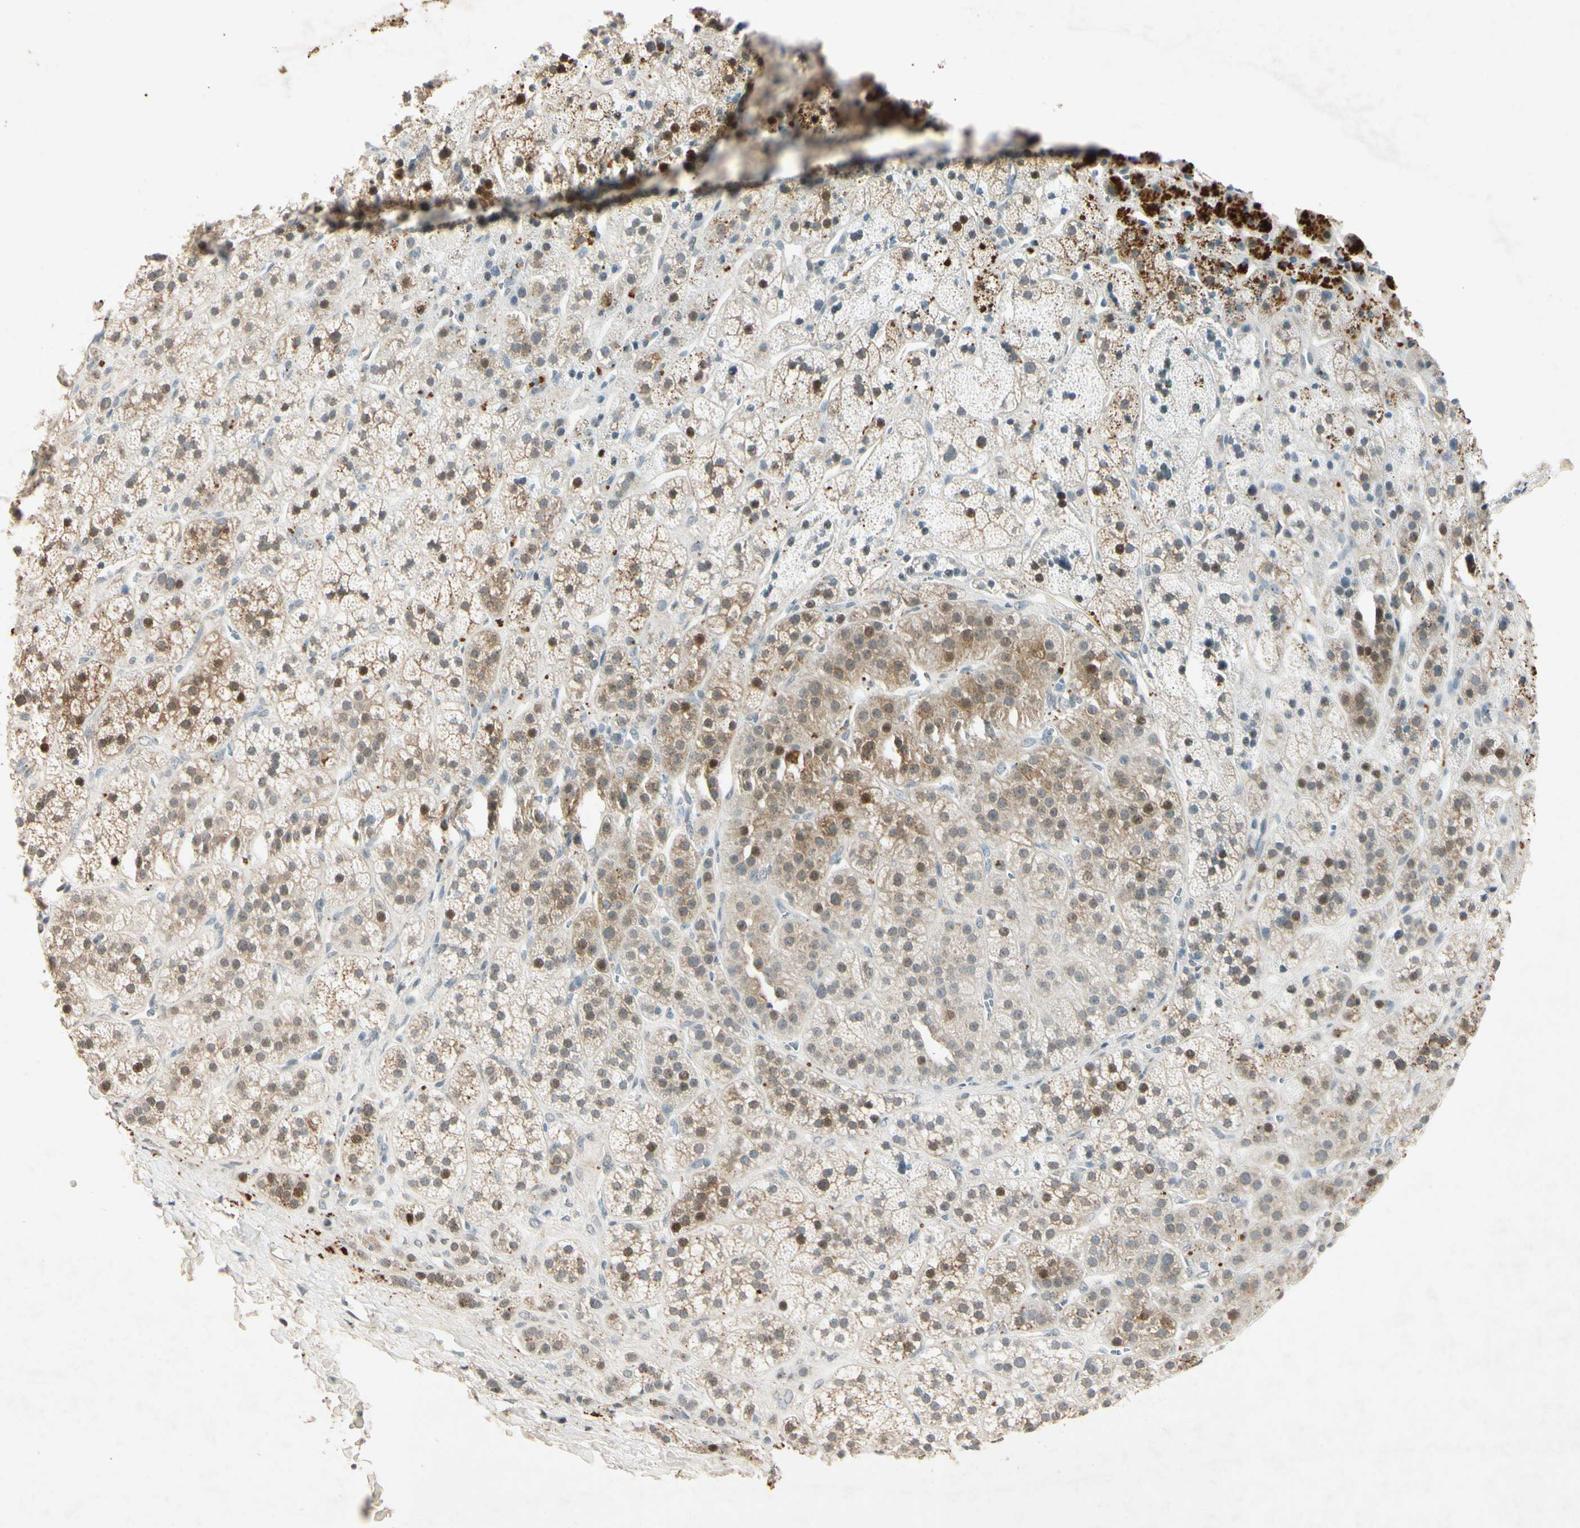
{"staining": {"intensity": "moderate", "quantity": ">75%", "location": "cytoplasmic/membranous"}, "tissue": "adrenal gland", "cell_type": "Glandular cells", "image_type": "normal", "snomed": [{"axis": "morphology", "description": "Normal tissue, NOS"}, {"axis": "topography", "description": "Adrenal gland"}], "caption": "A brown stain highlights moderate cytoplasmic/membranous staining of a protein in glandular cells of benign adrenal gland. (IHC, brightfield microscopy, high magnification).", "gene": "HSPA1B", "patient": {"sex": "male", "age": 56}}